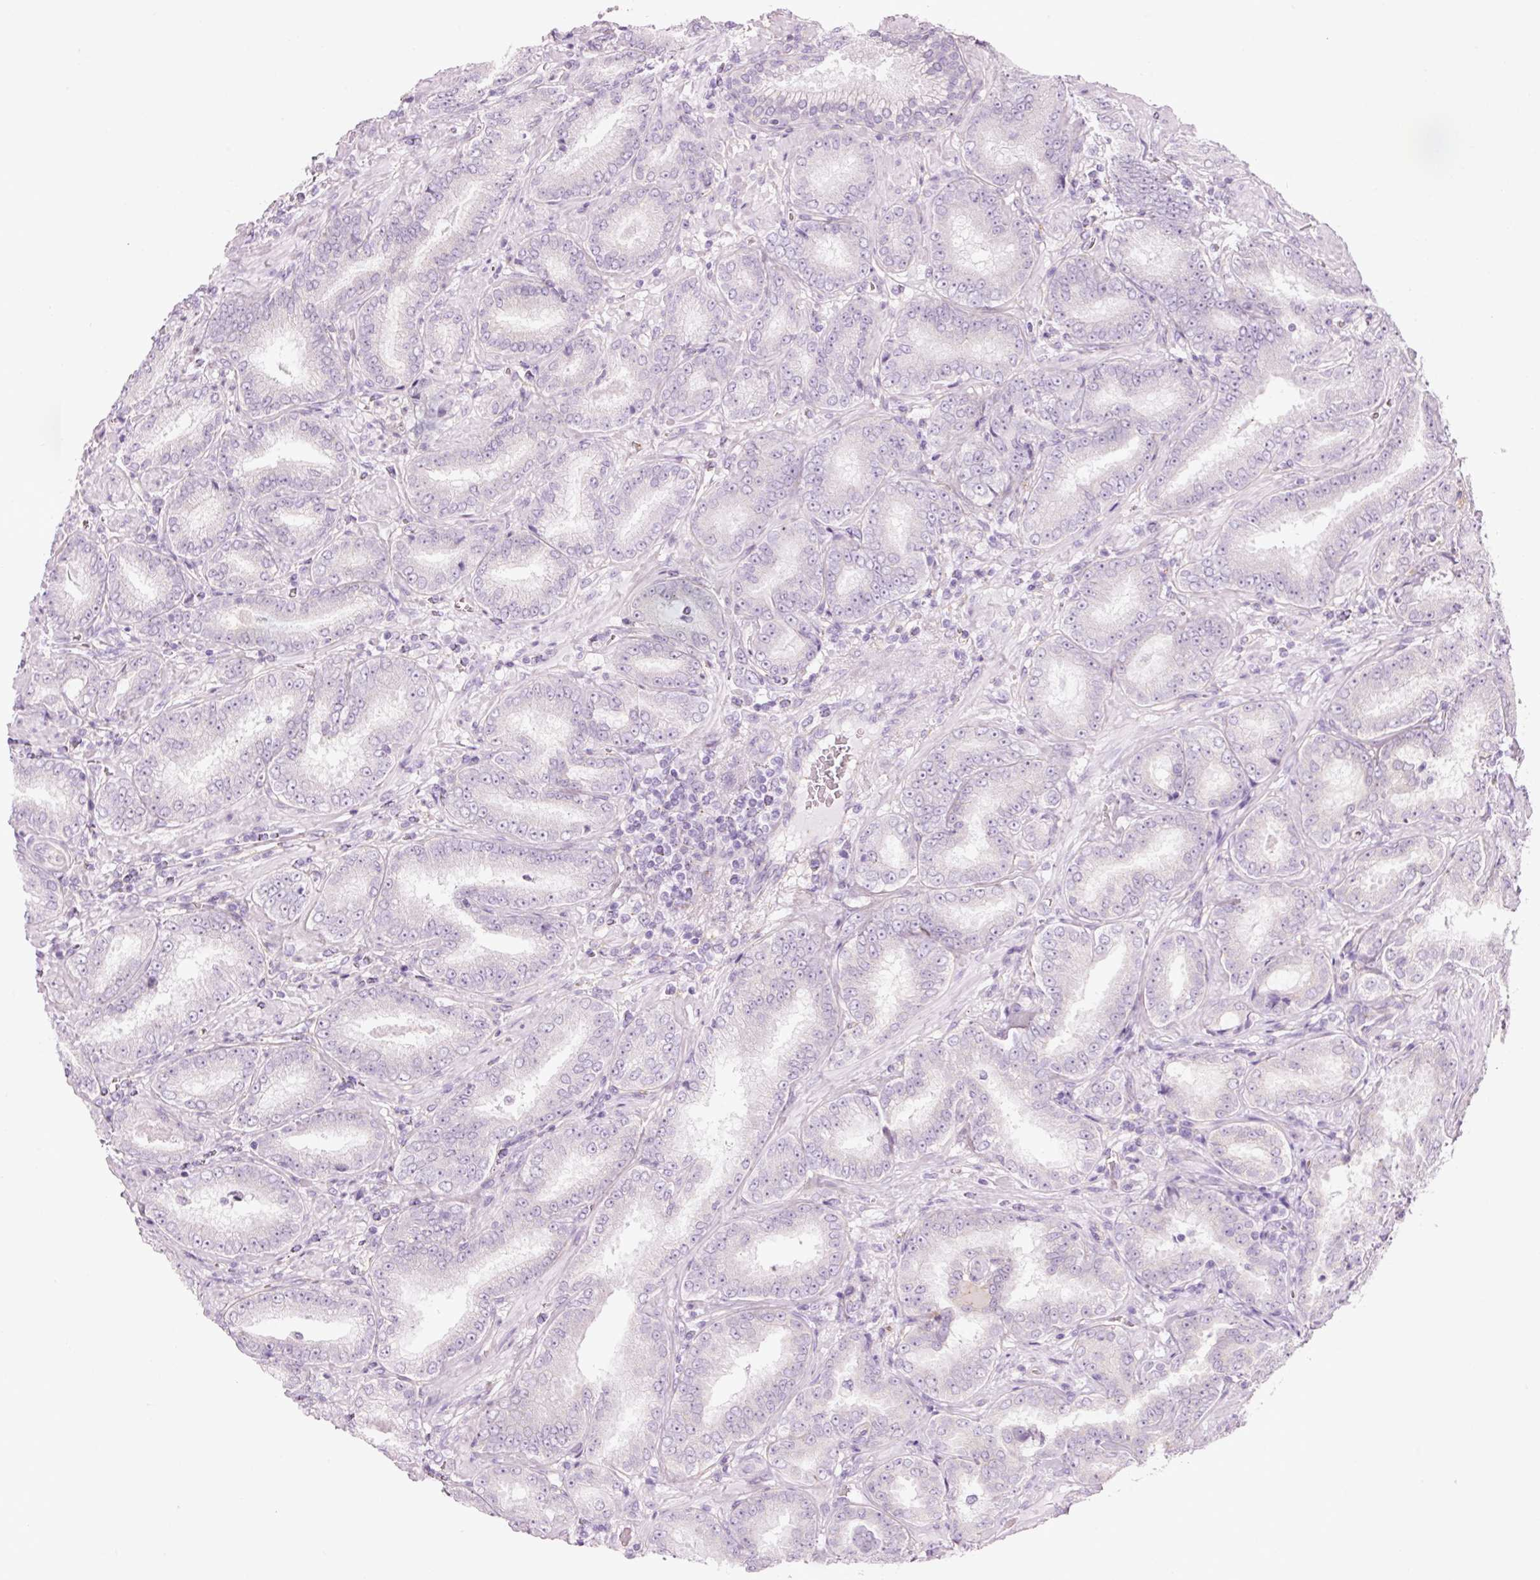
{"staining": {"intensity": "negative", "quantity": "none", "location": "none"}, "tissue": "prostate cancer", "cell_type": "Tumor cells", "image_type": "cancer", "snomed": [{"axis": "morphology", "description": "Adenocarcinoma, High grade"}, {"axis": "topography", "description": "Prostate"}], "caption": "High power microscopy image of an IHC histopathology image of prostate cancer (high-grade adenocarcinoma), revealing no significant positivity in tumor cells. (Brightfield microscopy of DAB immunohistochemistry (IHC) at high magnification).", "gene": "HSPA4L", "patient": {"sex": "male", "age": 72}}